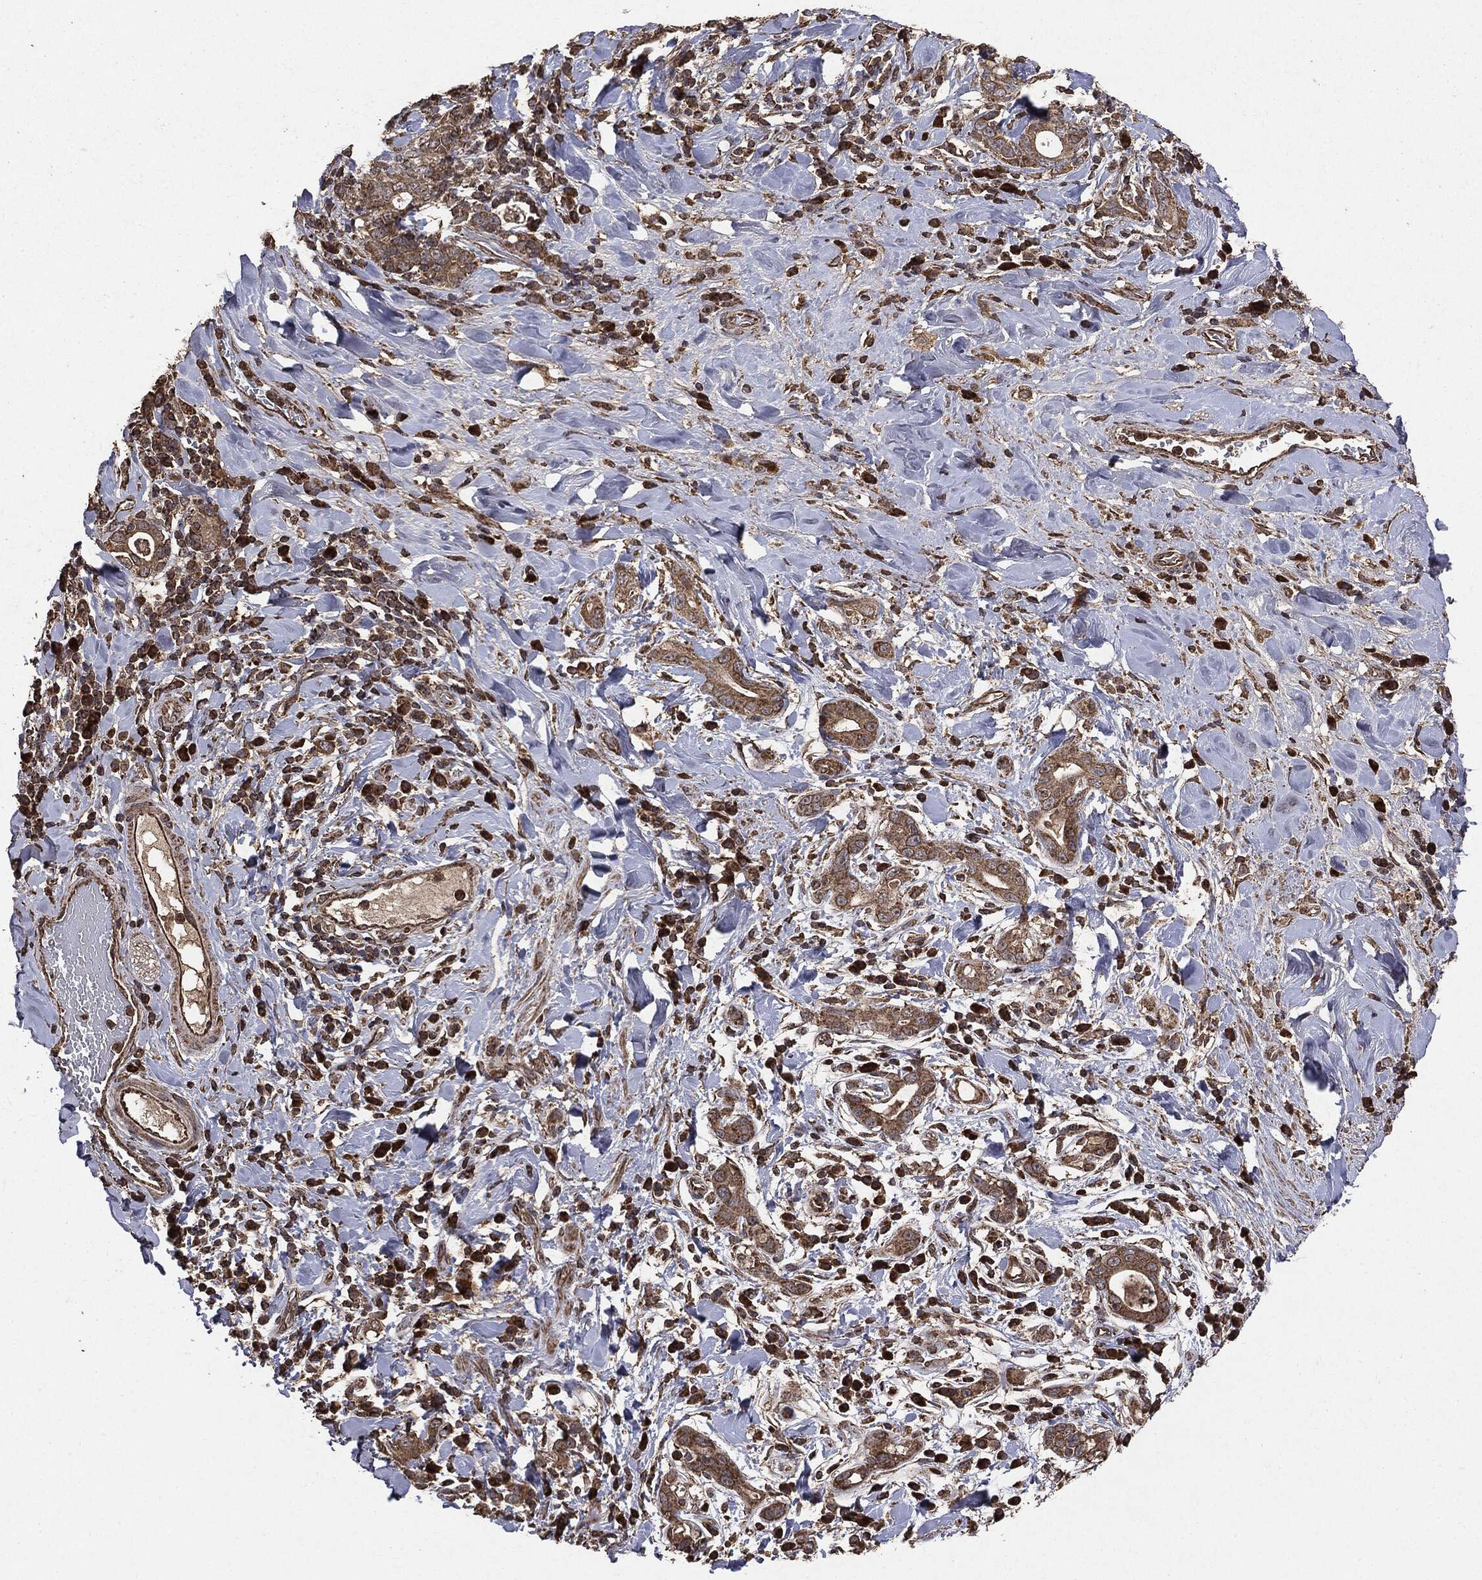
{"staining": {"intensity": "moderate", "quantity": ">75%", "location": "cytoplasmic/membranous"}, "tissue": "stomach cancer", "cell_type": "Tumor cells", "image_type": "cancer", "snomed": [{"axis": "morphology", "description": "Adenocarcinoma, NOS"}, {"axis": "topography", "description": "Stomach"}], "caption": "Immunohistochemical staining of stomach adenocarcinoma exhibits medium levels of moderate cytoplasmic/membranous protein staining in approximately >75% of tumor cells.", "gene": "MTOR", "patient": {"sex": "male", "age": 79}}